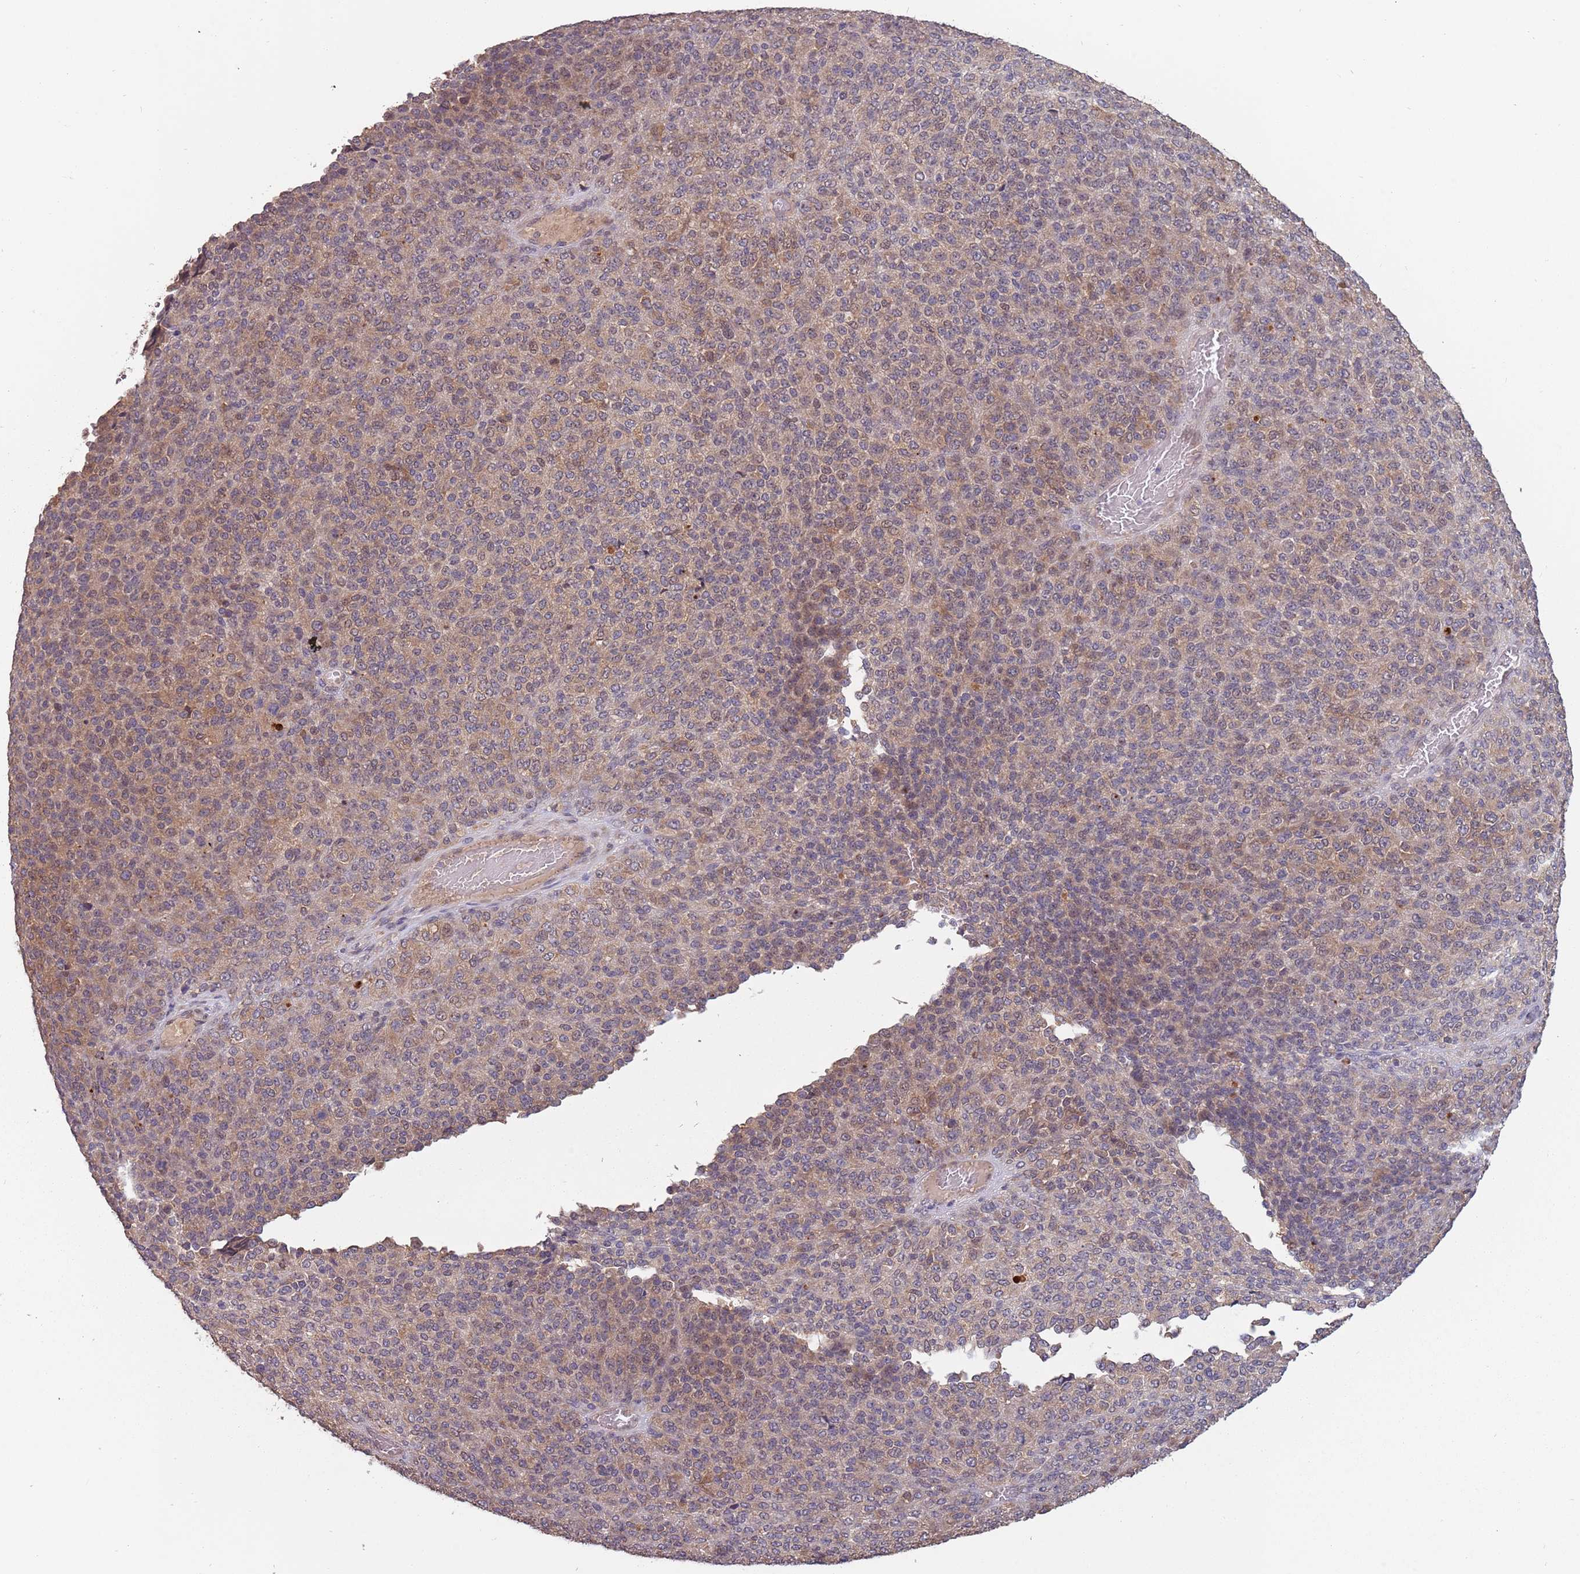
{"staining": {"intensity": "weak", "quantity": ">75%", "location": "cytoplasmic/membranous"}, "tissue": "melanoma", "cell_type": "Tumor cells", "image_type": "cancer", "snomed": [{"axis": "morphology", "description": "Malignant melanoma, Metastatic site"}, {"axis": "topography", "description": "Brain"}], "caption": "A low amount of weak cytoplasmic/membranous expression is present in approximately >75% of tumor cells in melanoma tissue. (Brightfield microscopy of DAB IHC at high magnification).", "gene": "USP32", "patient": {"sex": "female", "age": 56}}